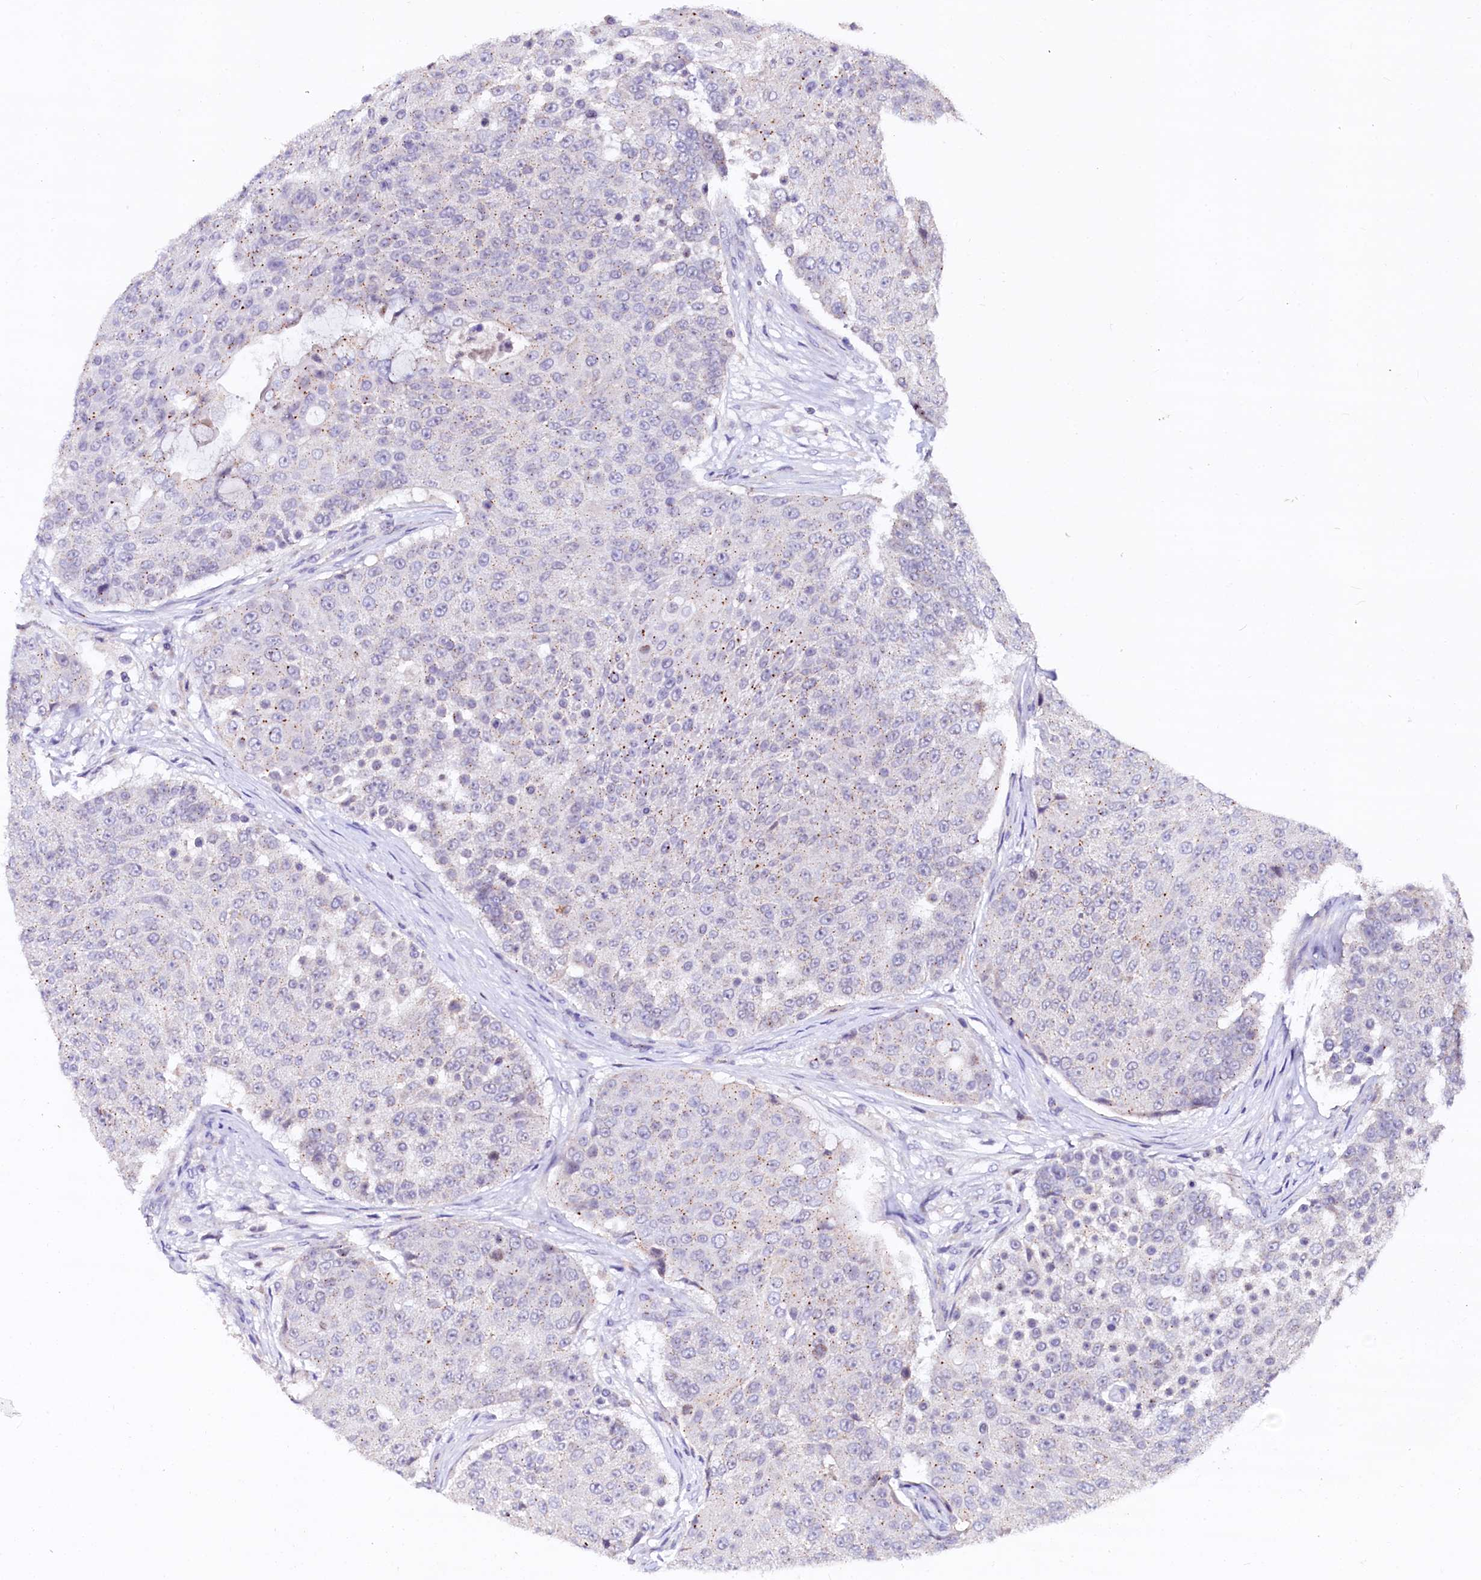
{"staining": {"intensity": "moderate", "quantity": "<25%", "location": "cytoplasmic/membranous"}, "tissue": "urothelial cancer", "cell_type": "Tumor cells", "image_type": "cancer", "snomed": [{"axis": "morphology", "description": "Urothelial carcinoma, High grade"}, {"axis": "topography", "description": "Urinary bladder"}], "caption": "This histopathology image displays urothelial cancer stained with immunohistochemistry to label a protein in brown. The cytoplasmic/membranous of tumor cells show moderate positivity for the protein. Nuclei are counter-stained blue.", "gene": "NALF1", "patient": {"sex": "female", "age": 63}}